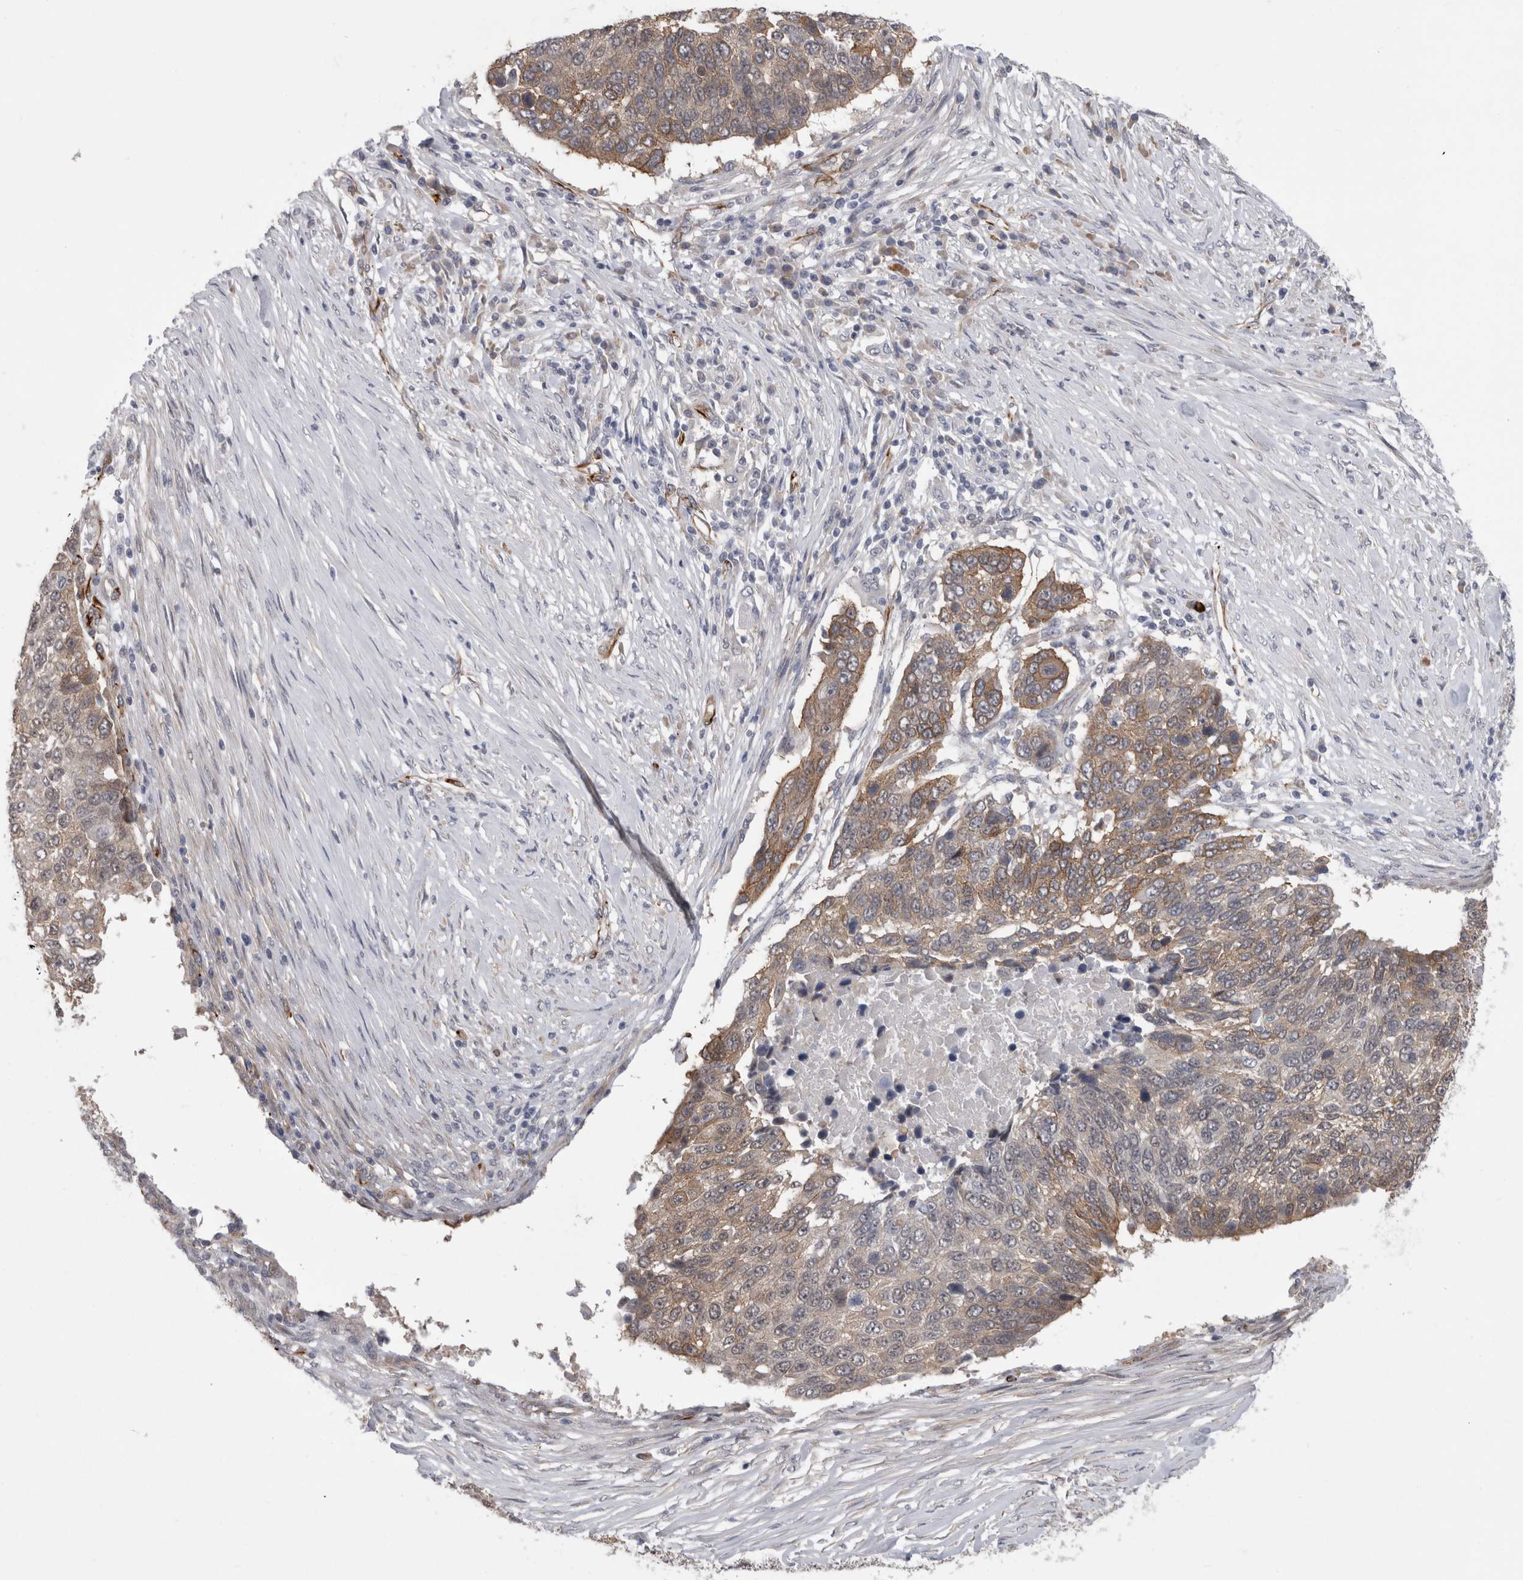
{"staining": {"intensity": "weak", "quantity": ">75%", "location": "cytoplasmic/membranous"}, "tissue": "lung cancer", "cell_type": "Tumor cells", "image_type": "cancer", "snomed": [{"axis": "morphology", "description": "Squamous cell carcinoma, NOS"}, {"axis": "topography", "description": "Lung"}], "caption": "Protein expression by immunohistochemistry (IHC) exhibits weak cytoplasmic/membranous staining in approximately >75% of tumor cells in lung squamous cell carcinoma.", "gene": "FAM83H", "patient": {"sex": "male", "age": 66}}